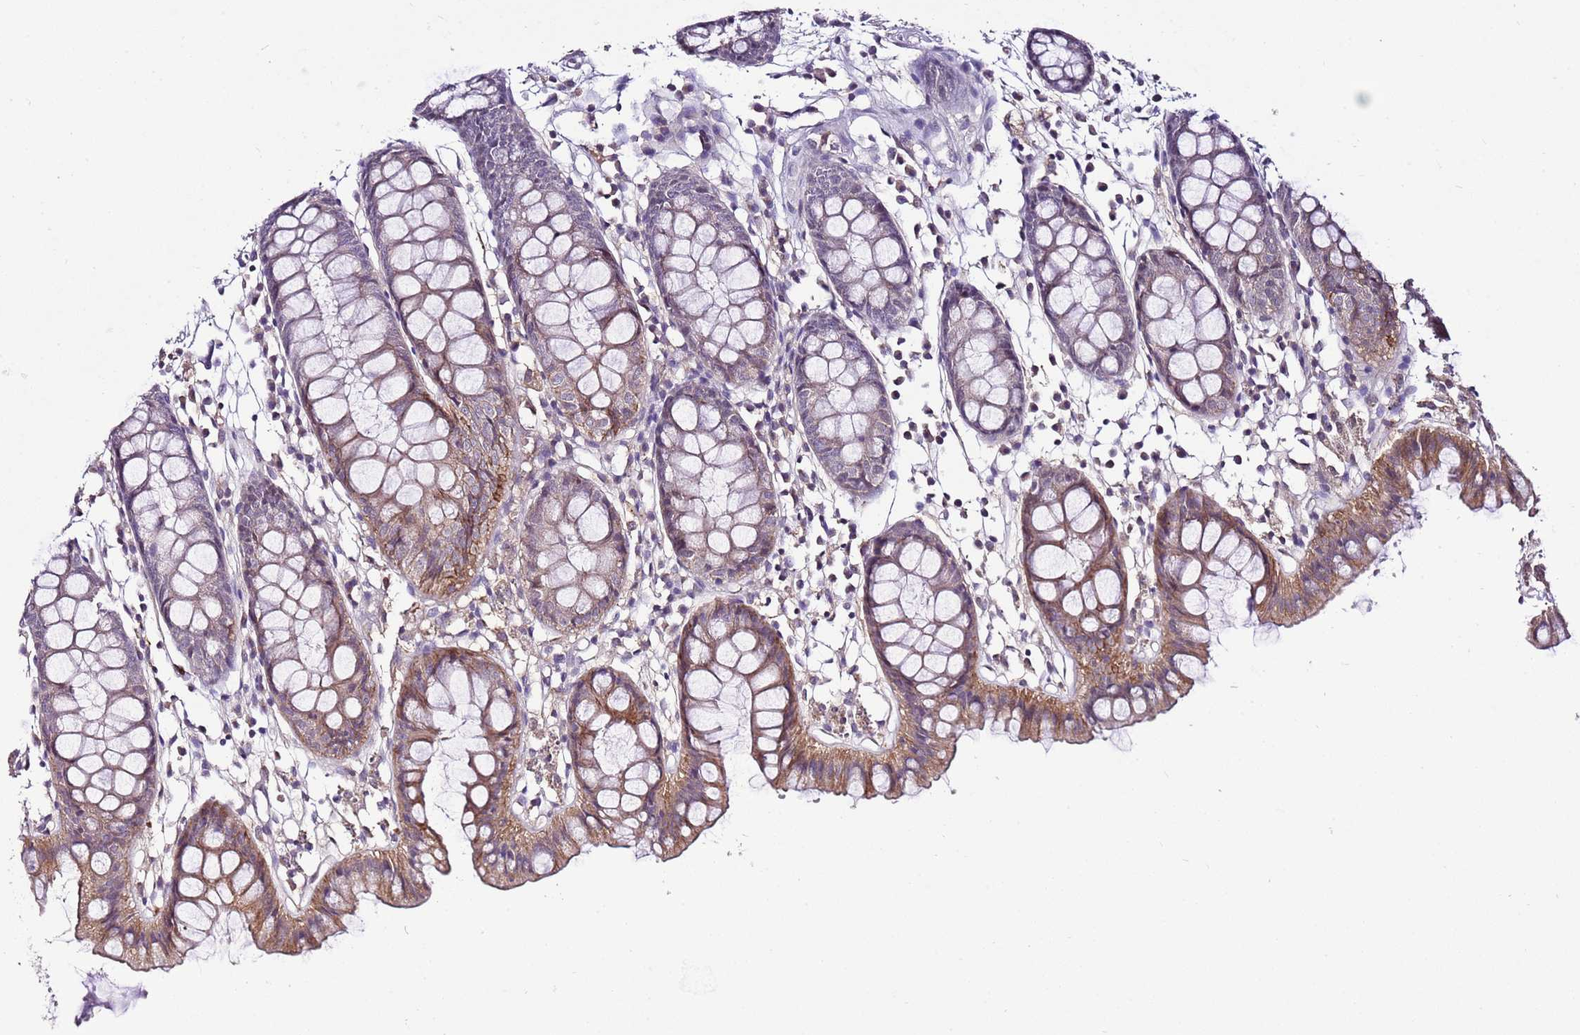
{"staining": {"intensity": "weak", "quantity": "25%-75%", "location": "cytoplasmic/membranous"}, "tissue": "colon", "cell_type": "Endothelial cells", "image_type": "normal", "snomed": [{"axis": "morphology", "description": "Normal tissue, NOS"}, {"axis": "topography", "description": "Colon"}], "caption": "Weak cytoplasmic/membranous staining is identified in about 25%-75% of endothelial cells in benign colon.", "gene": "EFHD1", "patient": {"sex": "female", "age": 84}}